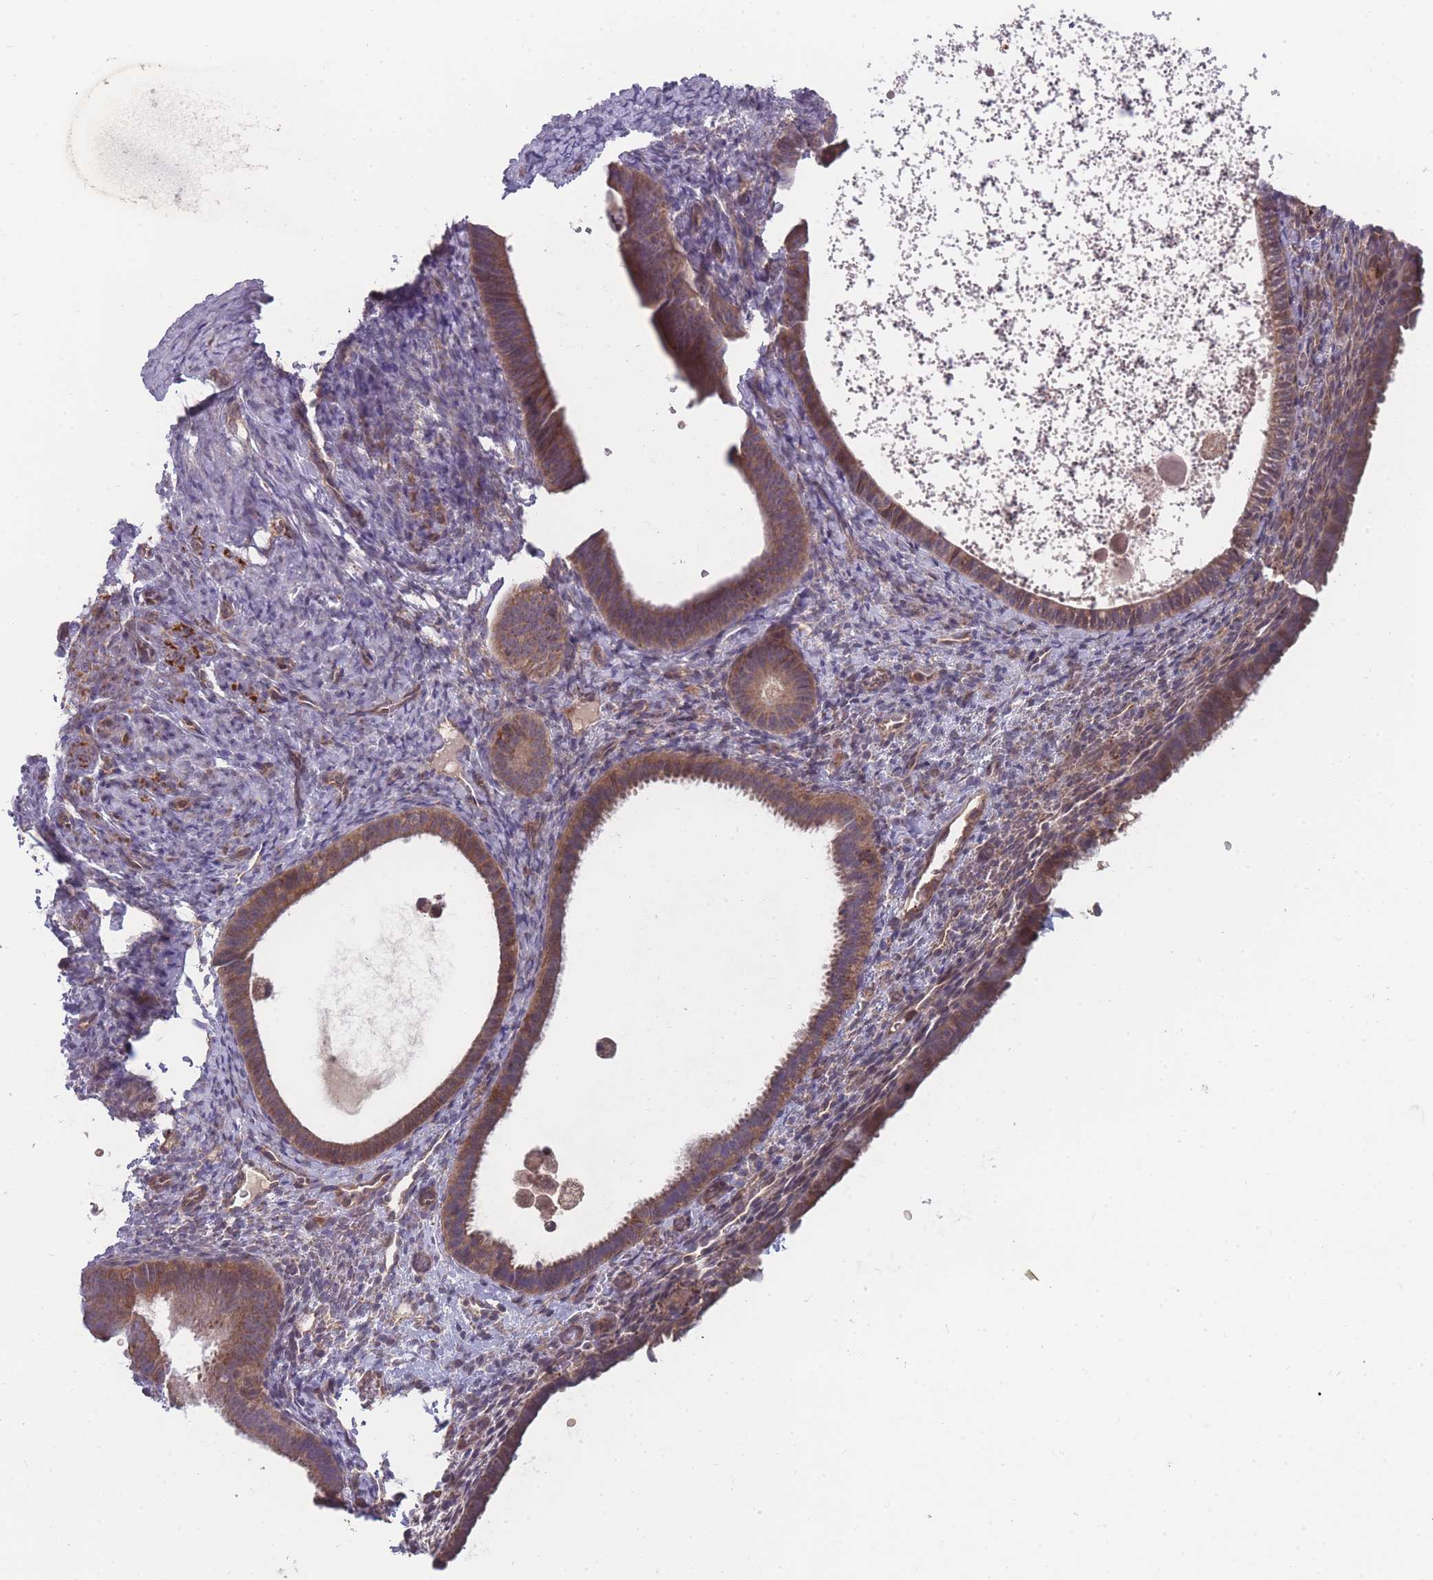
{"staining": {"intensity": "weak", "quantity": "<25%", "location": "cytoplasmic/membranous"}, "tissue": "endometrium", "cell_type": "Cells in endometrial stroma", "image_type": "normal", "snomed": [{"axis": "morphology", "description": "Normal tissue, NOS"}, {"axis": "topography", "description": "Endometrium"}], "caption": "An immunohistochemistry (IHC) photomicrograph of benign endometrium is shown. There is no staining in cells in endometrial stroma of endometrium.", "gene": "SLC35B4", "patient": {"sex": "female", "age": 65}}